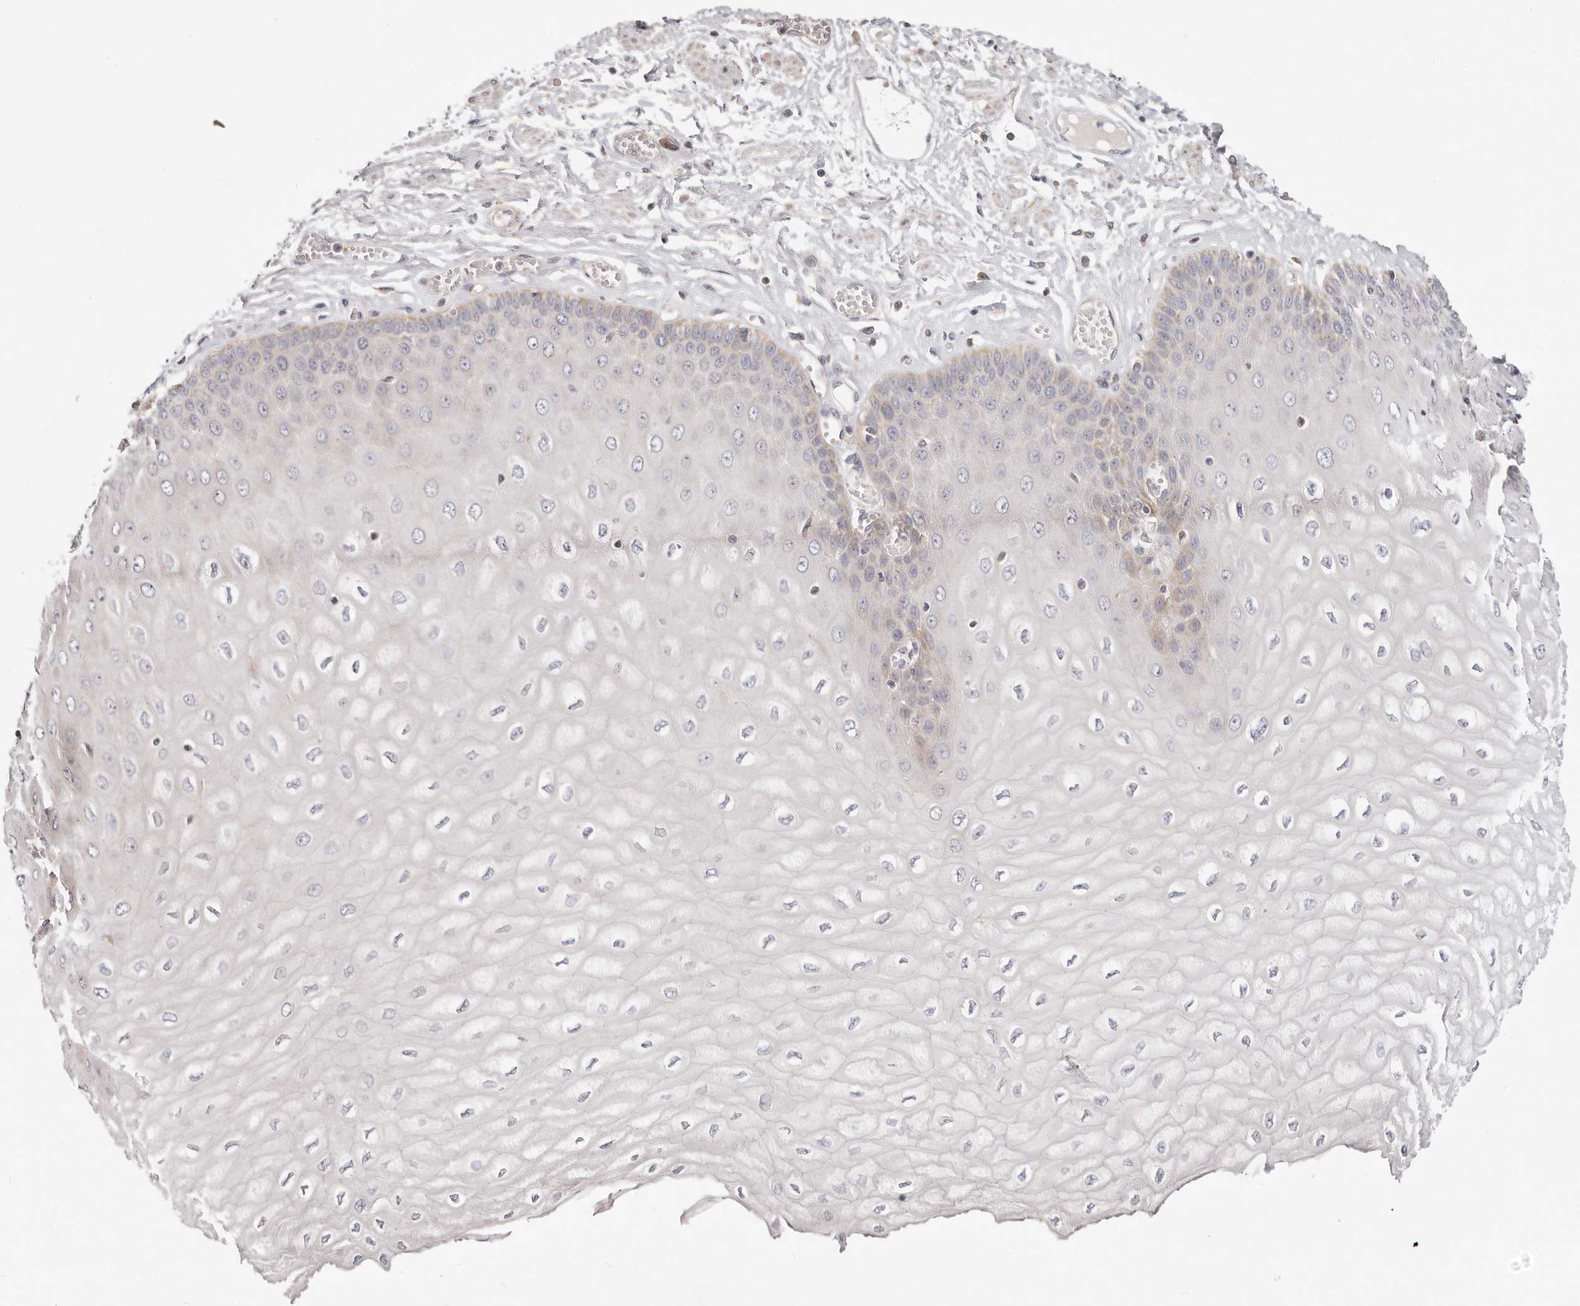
{"staining": {"intensity": "moderate", "quantity": "<25%", "location": "cytoplasmic/membranous"}, "tissue": "esophagus", "cell_type": "Squamous epithelial cells", "image_type": "normal", "snomed": [{"axis": "morphology", "description": "Normal tissue, NOS"}, {"axis": "topography", "description": "Esophagus"}], "caption": "Esophagus stained with DAB (3,3'-diaminobenzidine) IHC exhibits low levels of moderate cytoplasmic/membranous positivity in approximately <25% of squamous epithelial cells.", "gene": "TFB2M", "patient": {"sex": "male", "age": 60}}